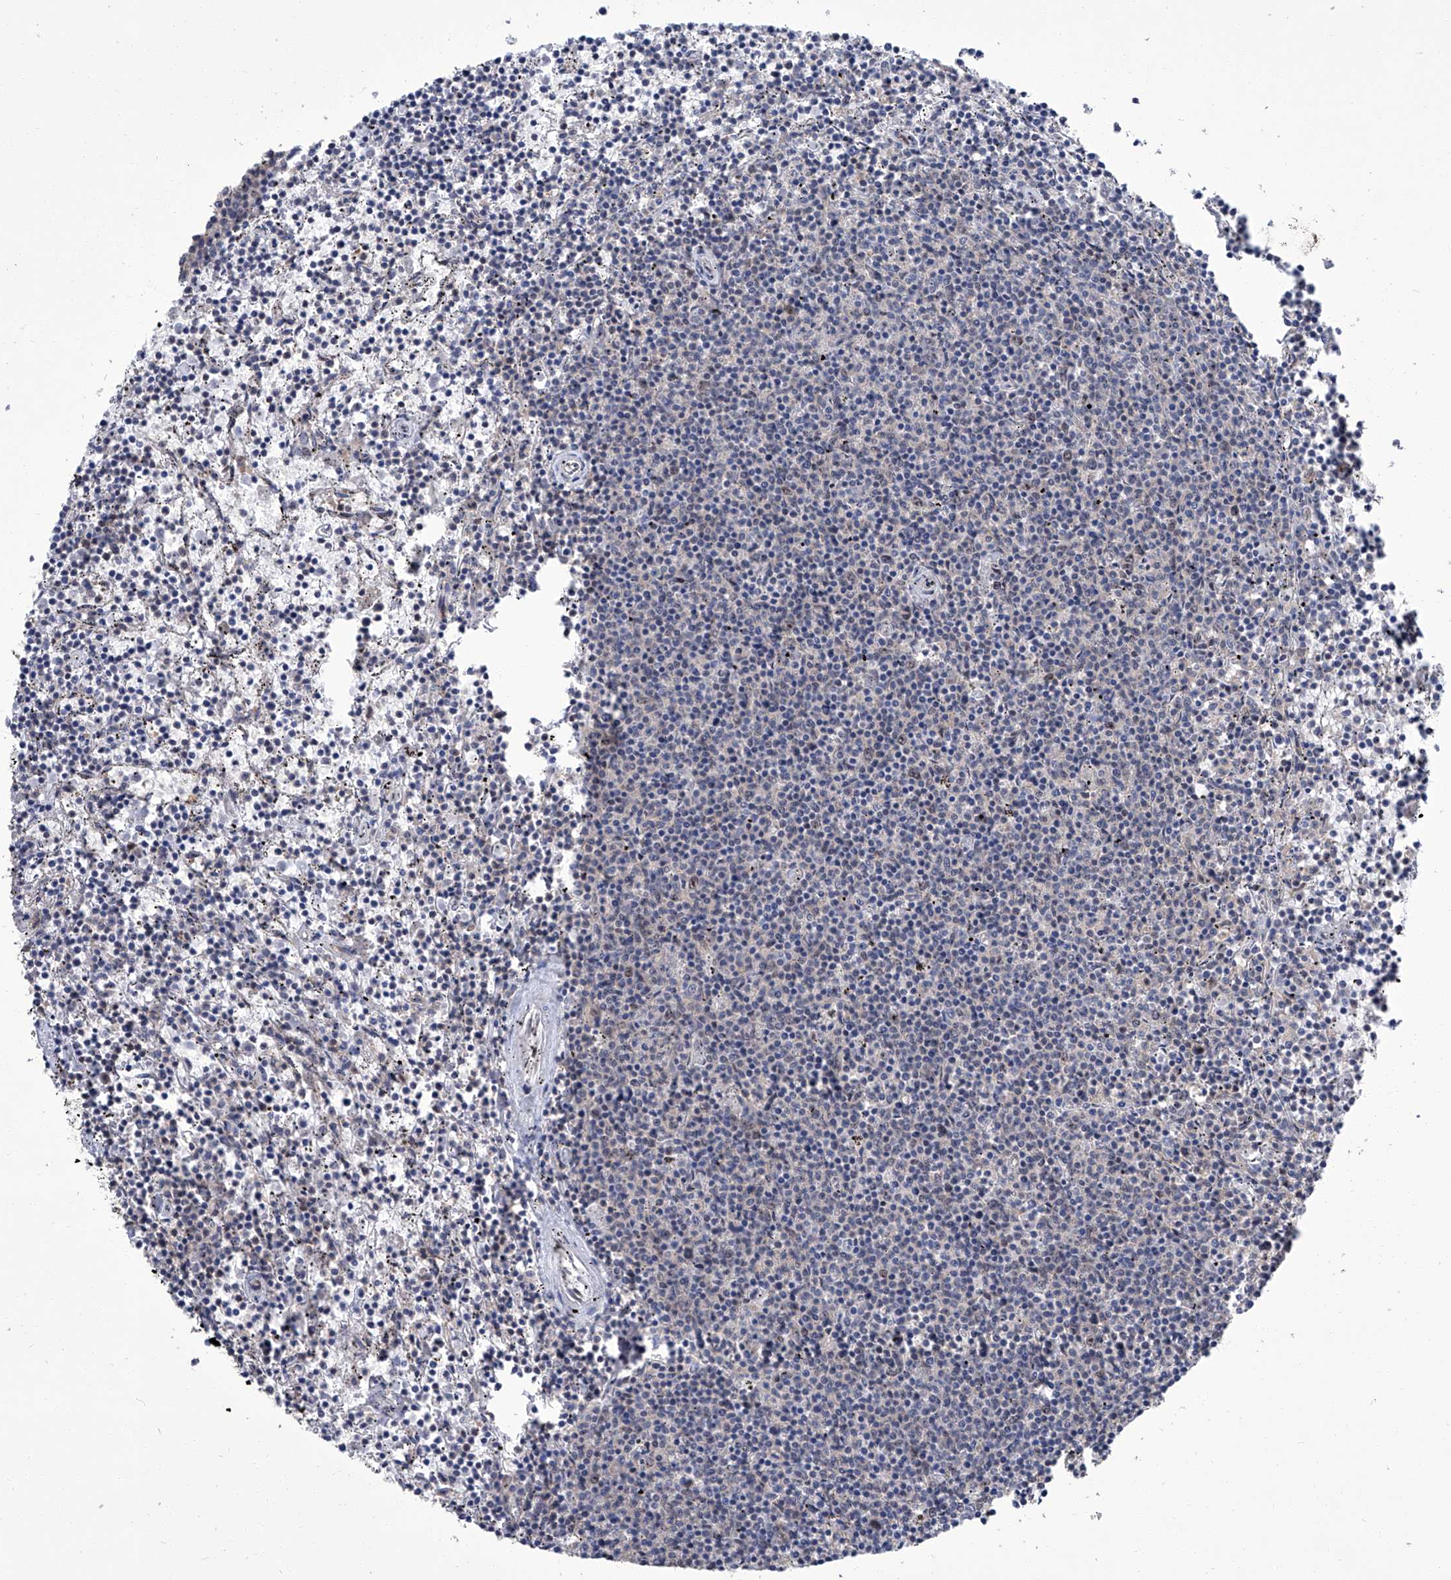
{"staining": {"intensity": "negative", "quantity": "none", "location": "none"}, "tissue": "lymphoma", "cell_type": "Tumor cells", "image_type": "cancer", "snomed": [{"axis": "morphology", "description": "Malignant lymphoma, non-Hodgkin's type, Low grade"}, {"axis": "topography", "description": "Spleen"}], "caption": "Tumor cells are negative for brown protein staining in malignant lymphoma, non-Hodgkin's type (low-grade). Nuclei are stained in blue.", "gene": "CMTR1", "patient": {"sex": "female", "age": 50}}